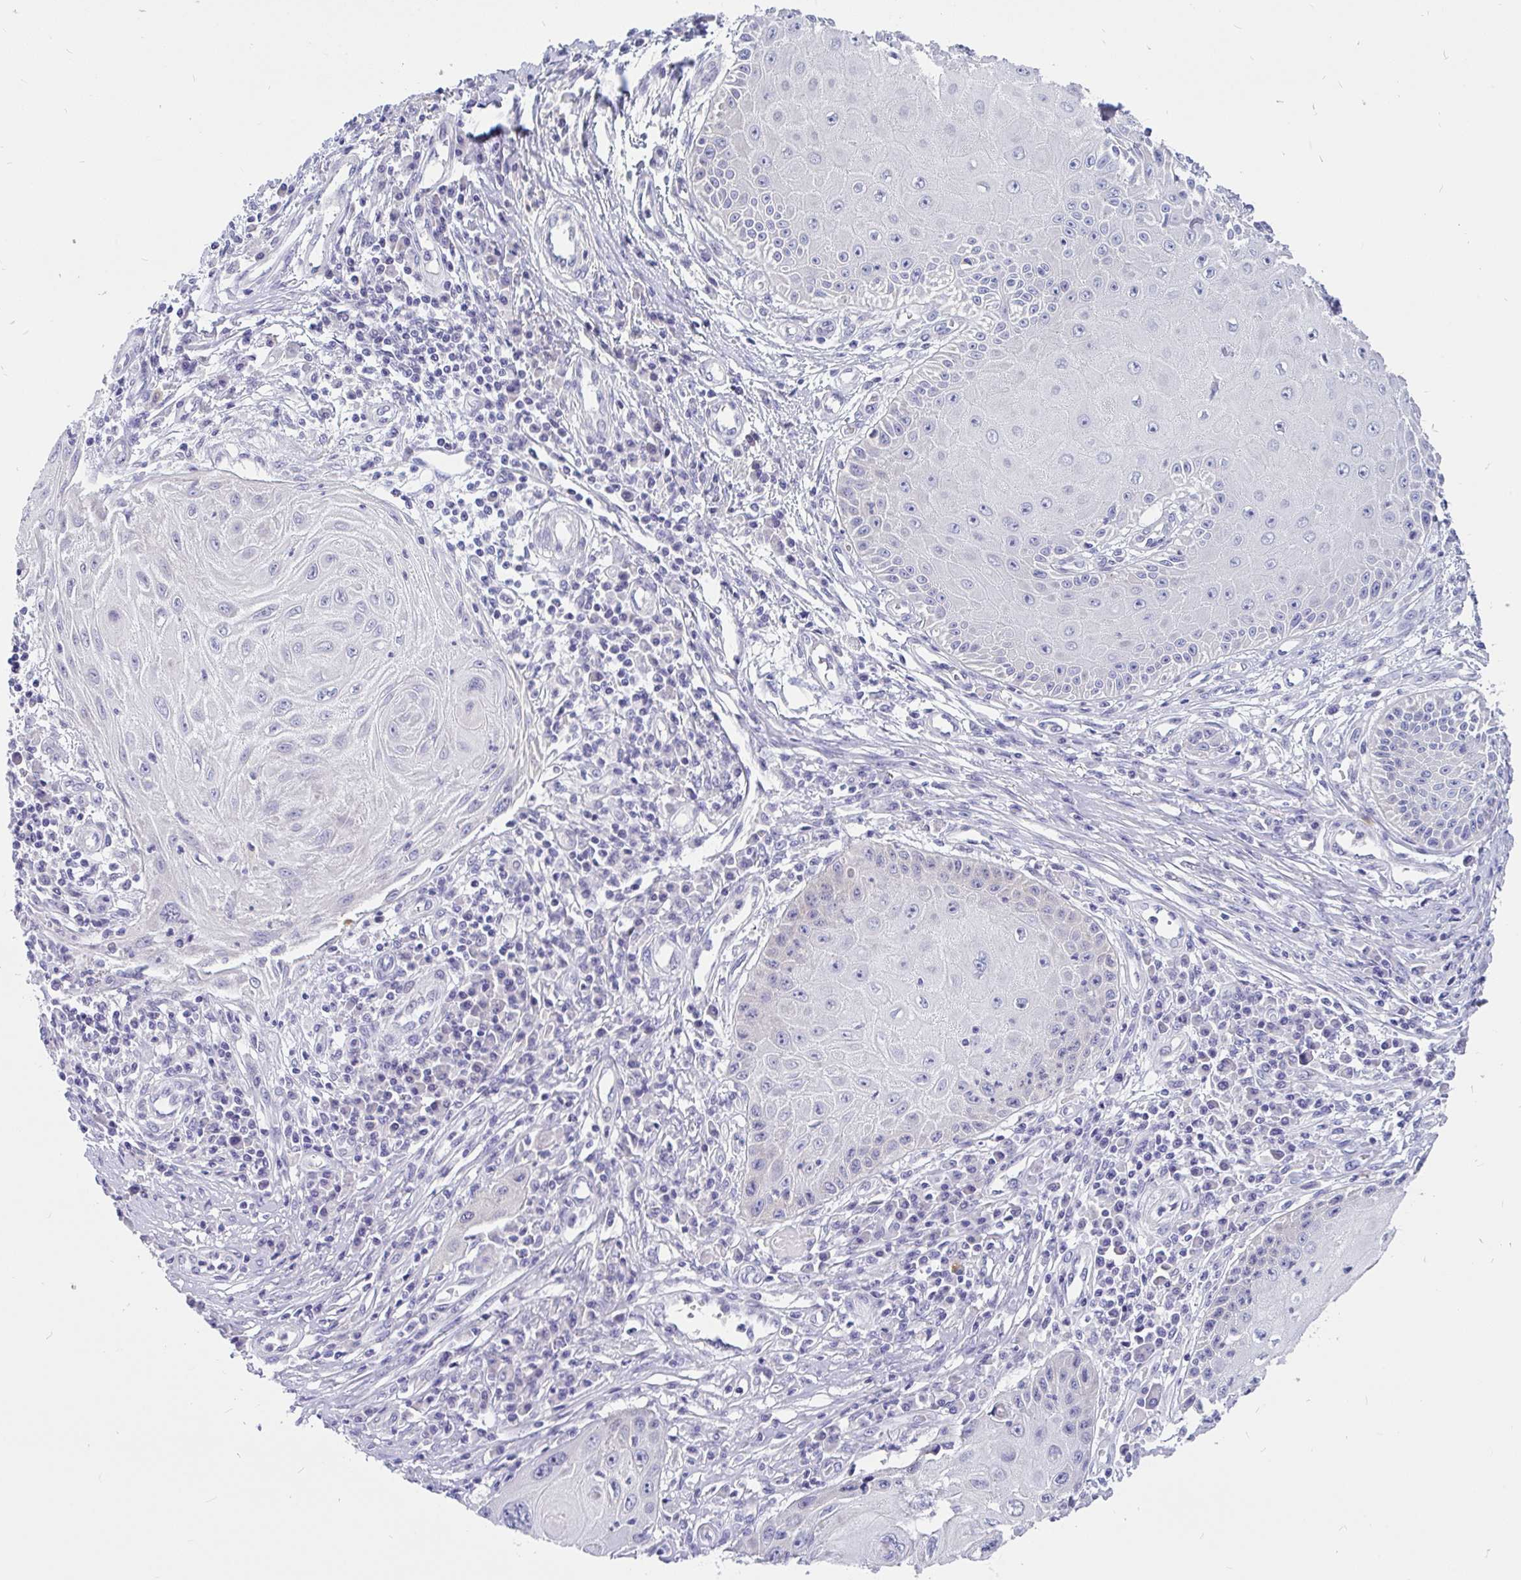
{"staining": {"intensity": "negative", "quantity": "none", "location": "none"}, "tissue": "skin cancer", "cell_type": "Tumor cells", "image_type": "cancer", "snomed": [{"axis": "morphology", "description": "Squamous cell carcinoma, NOS"}, {"axis": "topography", "description": "Skin"}, {"axis": "topography", "description": "Vulva"}], "caption": "A micrograph of skin cancer (squamous cell carcinoma) stained for a protein demonstrates no brown staining in tumor cells.", "gene": "KIAA2013", "patient": {"sex": "female", "age": 44}}